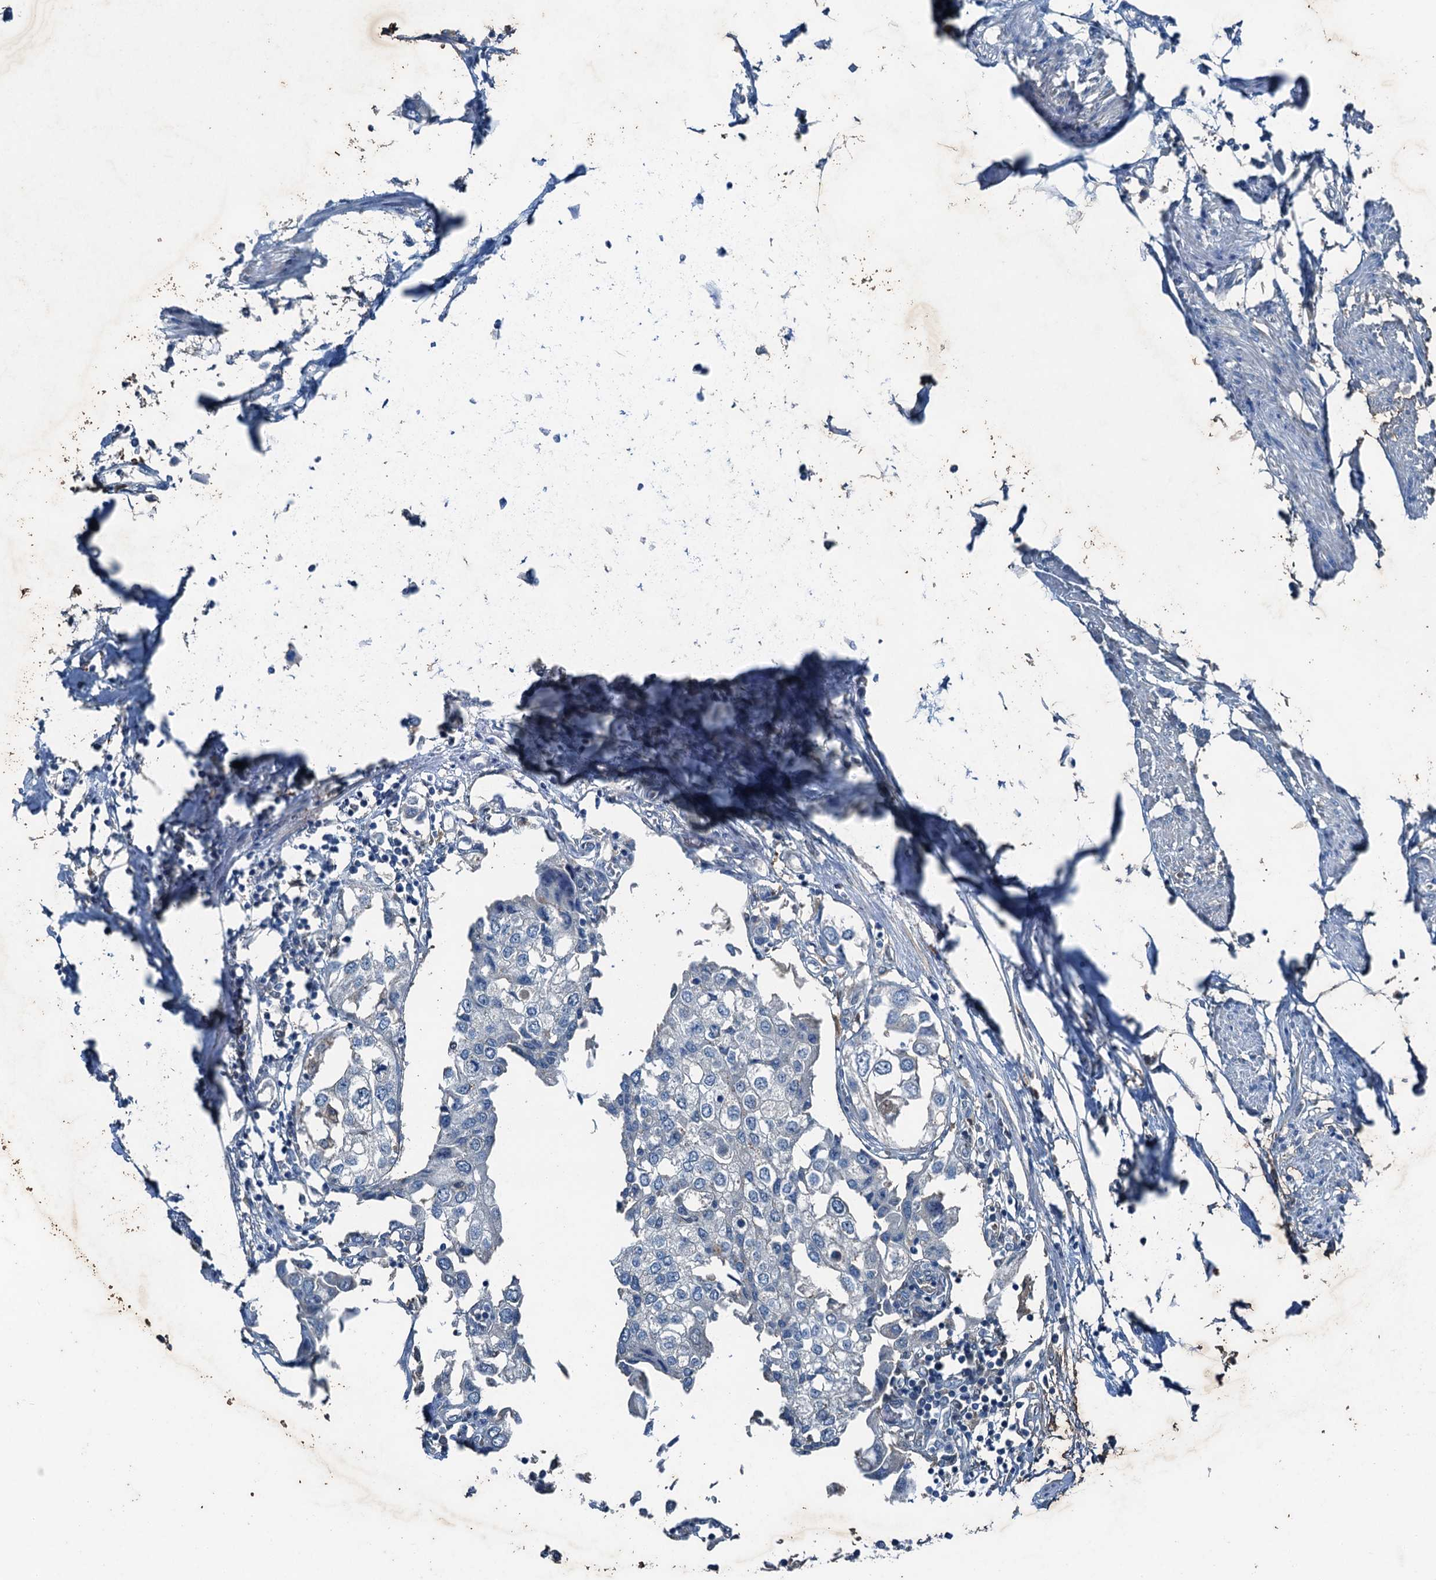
{"staining": {"intensity": "negative", "quantity": "none", "location": "none"}, "tissue": "urothelial cancer", "cell_type": "Tumor cells", "image_type": "cancer", "snomed": [{"axis": "morphology", "description": "Urothelial carcinoma, High grade"}, {"axis": "topography", "description": "Urinary bladder"}], "caption": "An immunohistochemistry (IHC) image of urothelial carcinoma (high-grade) is shown. There is no staining in tumor cells of urothelial carcinoma (high-grade).", "gene": "RNH1", "patient": {"sex": "male", "age": 64}}